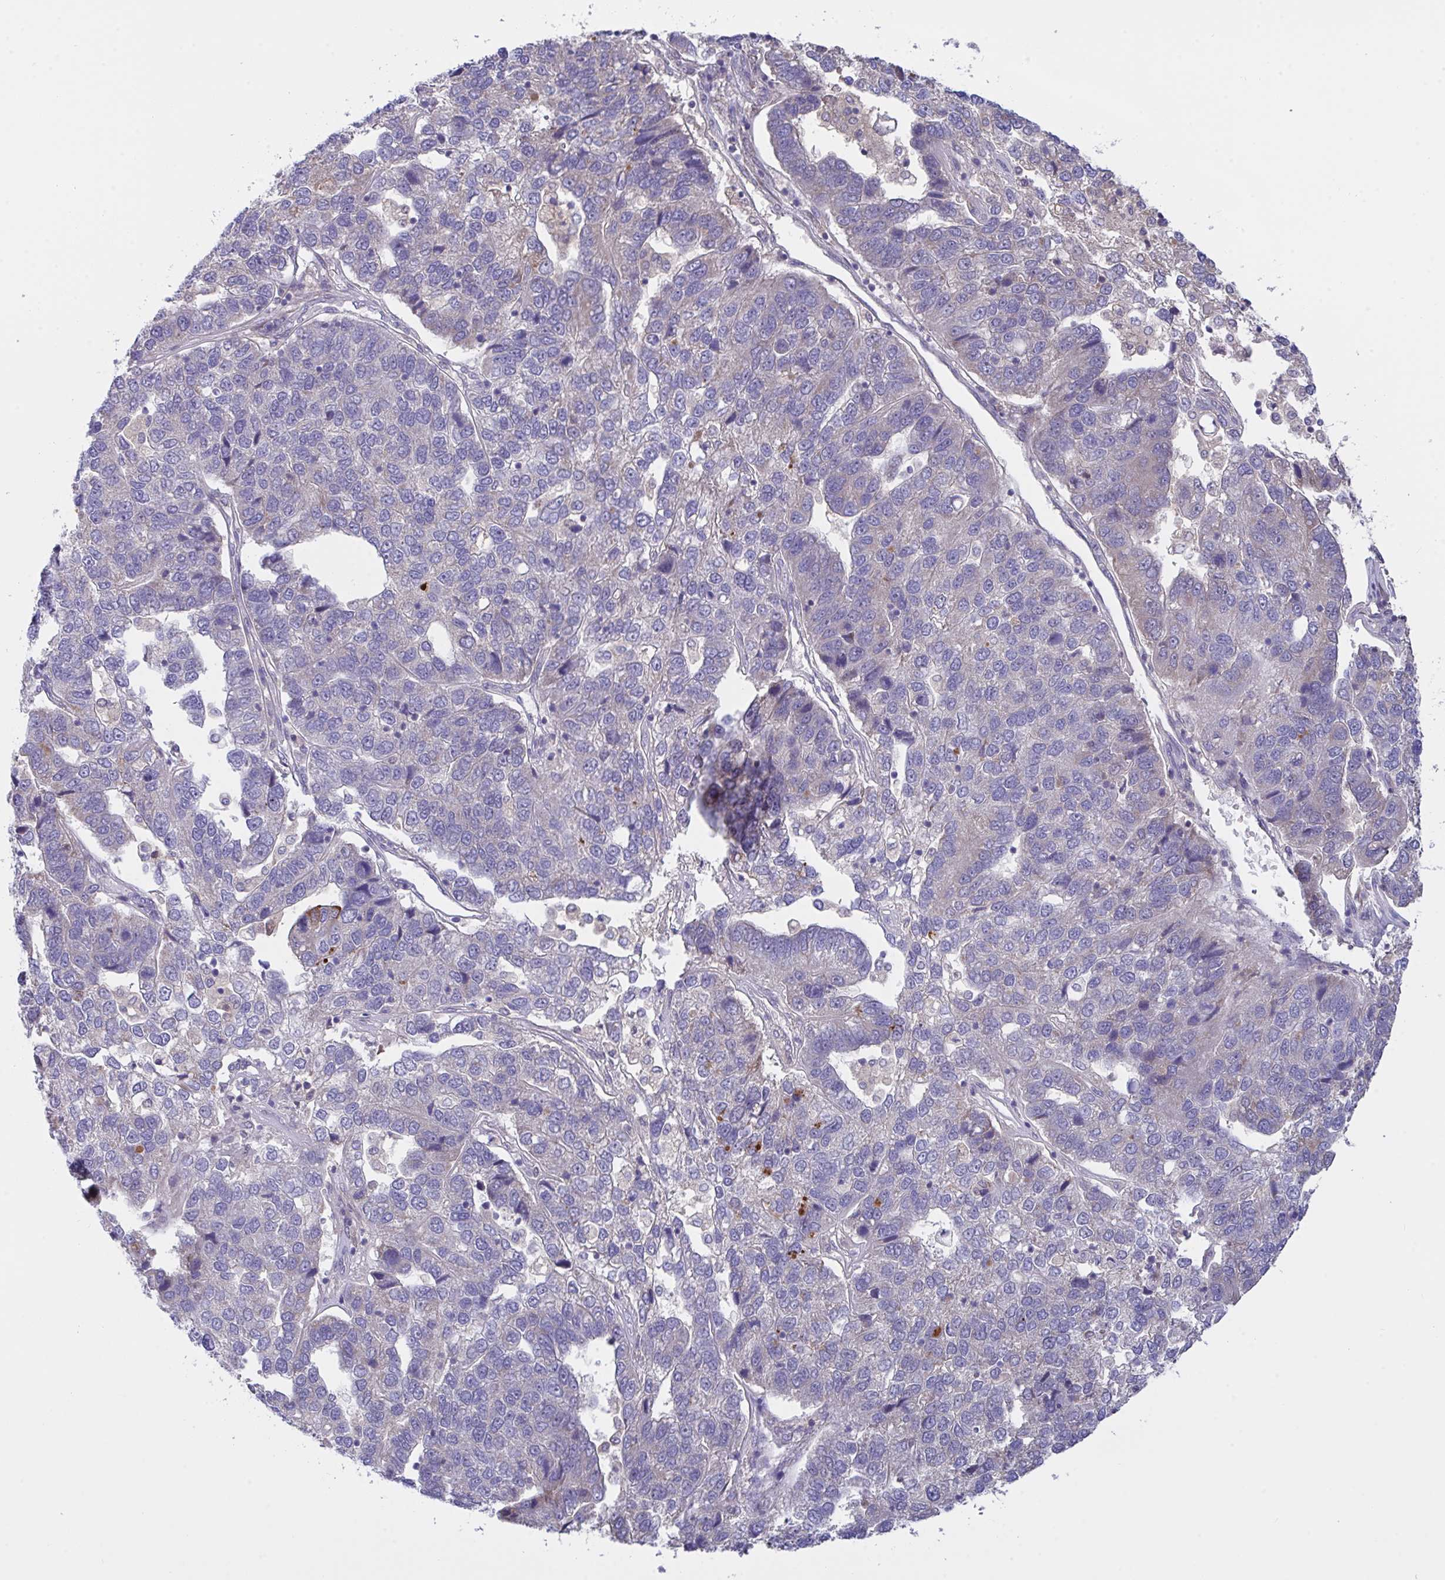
{"staining": {"intensity": "negative", "quantity": "none", "location": "none"}, "tissue": "pancreatic cancer", "cell_type": "Tumor cells", "image_type": "cancer", "snomed": [{"axis": "morphology", "description": "Adenocarcinoma, NOS"}, {"axis": "topography", "description": "Pancreas"}], "caption": "There is no significant staining in tumor cells of pancreatic cancer (adenocarcinoma).", "gene": "L3HYPDH", "patient": {"sex": "female", "age": 61}}